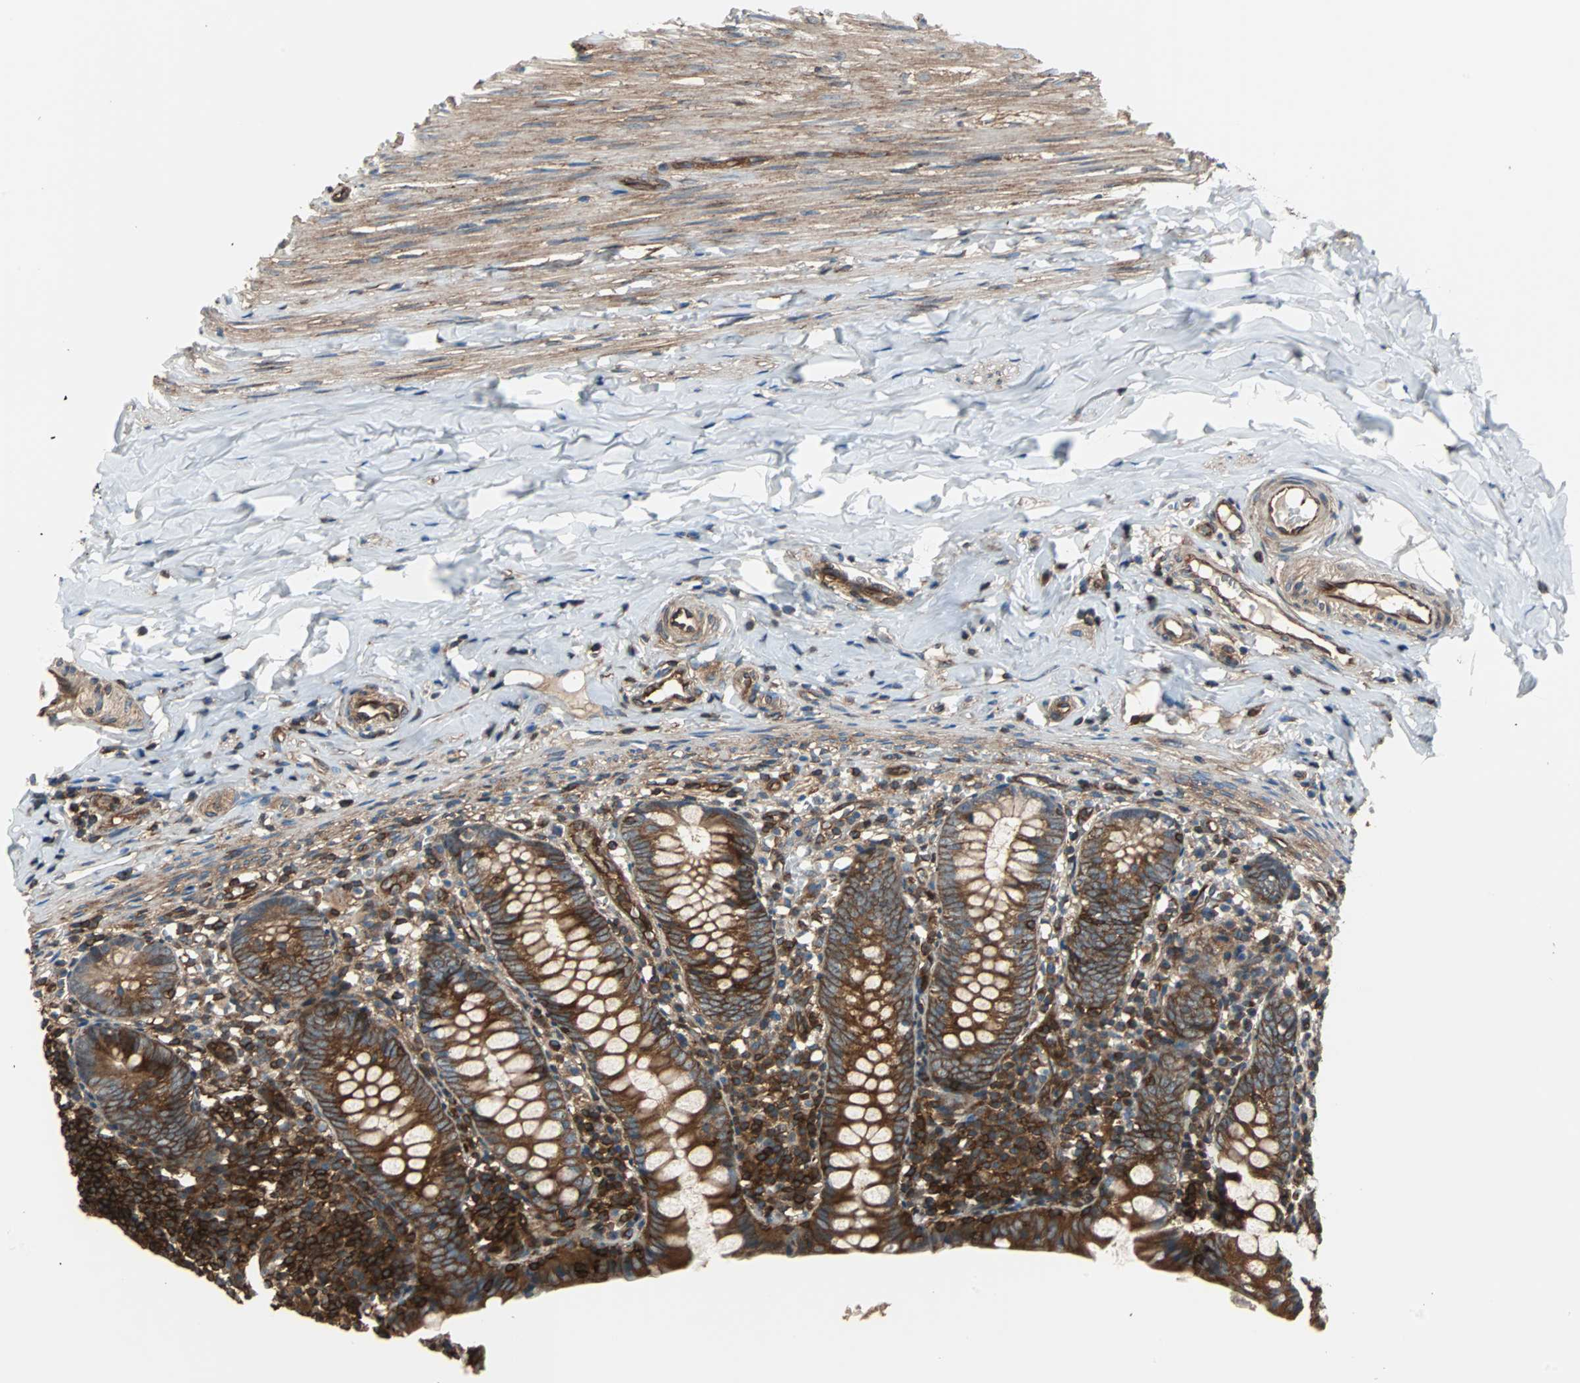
{"staining": {"intensity": "strong", "quantity": ">75%", "location": "cytoplasmic/membranous"}, "tissue": "appendix", "cell_type": "Glandular cells", "image_type": "normal", "snomed": [{"axis": "morphology", "description": "Normal tissue, NOS"}, {"axis": "topography", "description": "Appendix"}], "caption": "Immunohistochemical staining of normal human appendix displays strong cytoplasmic/membranous protein expression in approximately >75% of glandular cells.", "gene": "RELA", "patient": {"sex": "female", "age": 10}}